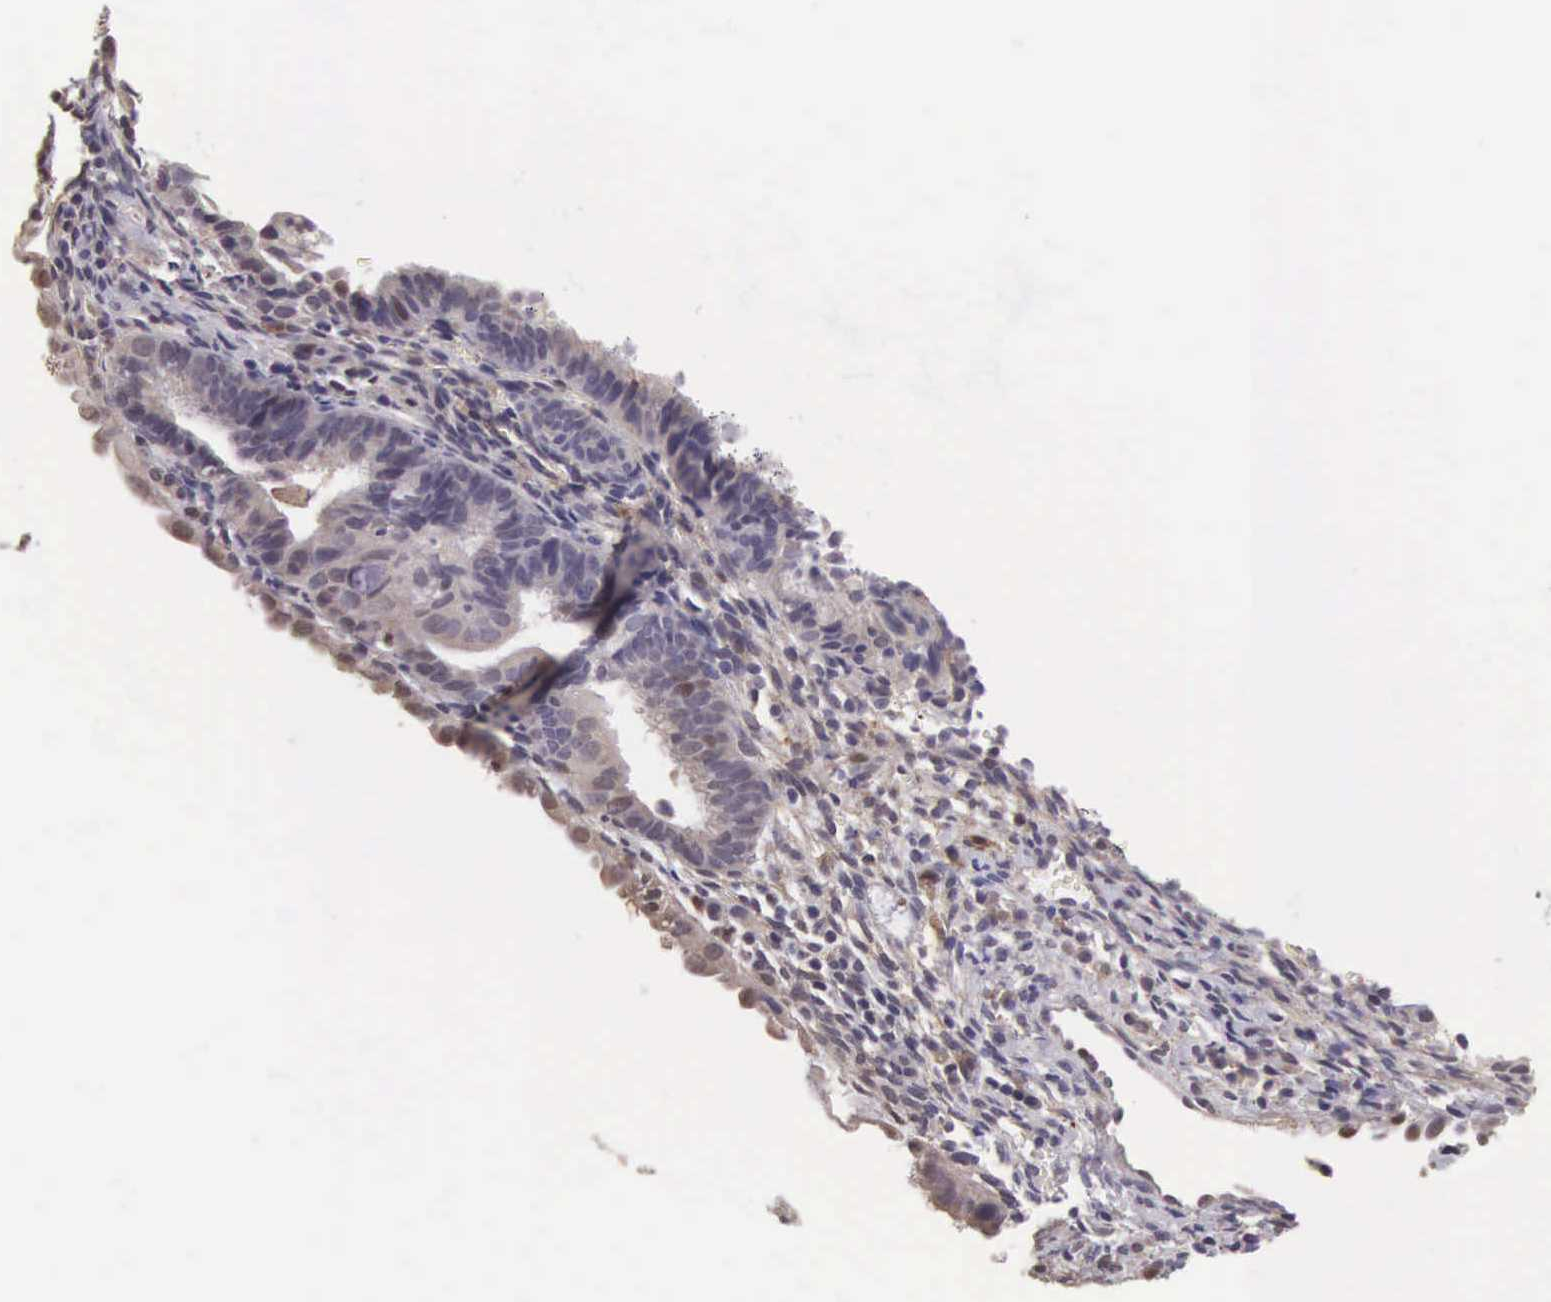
{"staining": {"intensity": "weak", "quantity": "25%-75%", "location": "cytoplasmic/membranous,nuclear"}, "tissue": "endometrial cancer", "cell_type": "Tumor cells", "image_type": "cancer", "snomed": [{"axis": "morphology", "description": "Adenocarcinoma, NOS"}, {"axis": "topography", "description": "Endometrium"}], "caption": "About 25%-75% of tumor cells in human endometrial cancer (adenocarcinoma) display weak cytoplasmic/membranous and nuclear protein positivity as visualized by brown immunohistochemical staining.", "gene": "CDC45", "patient": {"sex": "female", "age": 63}}